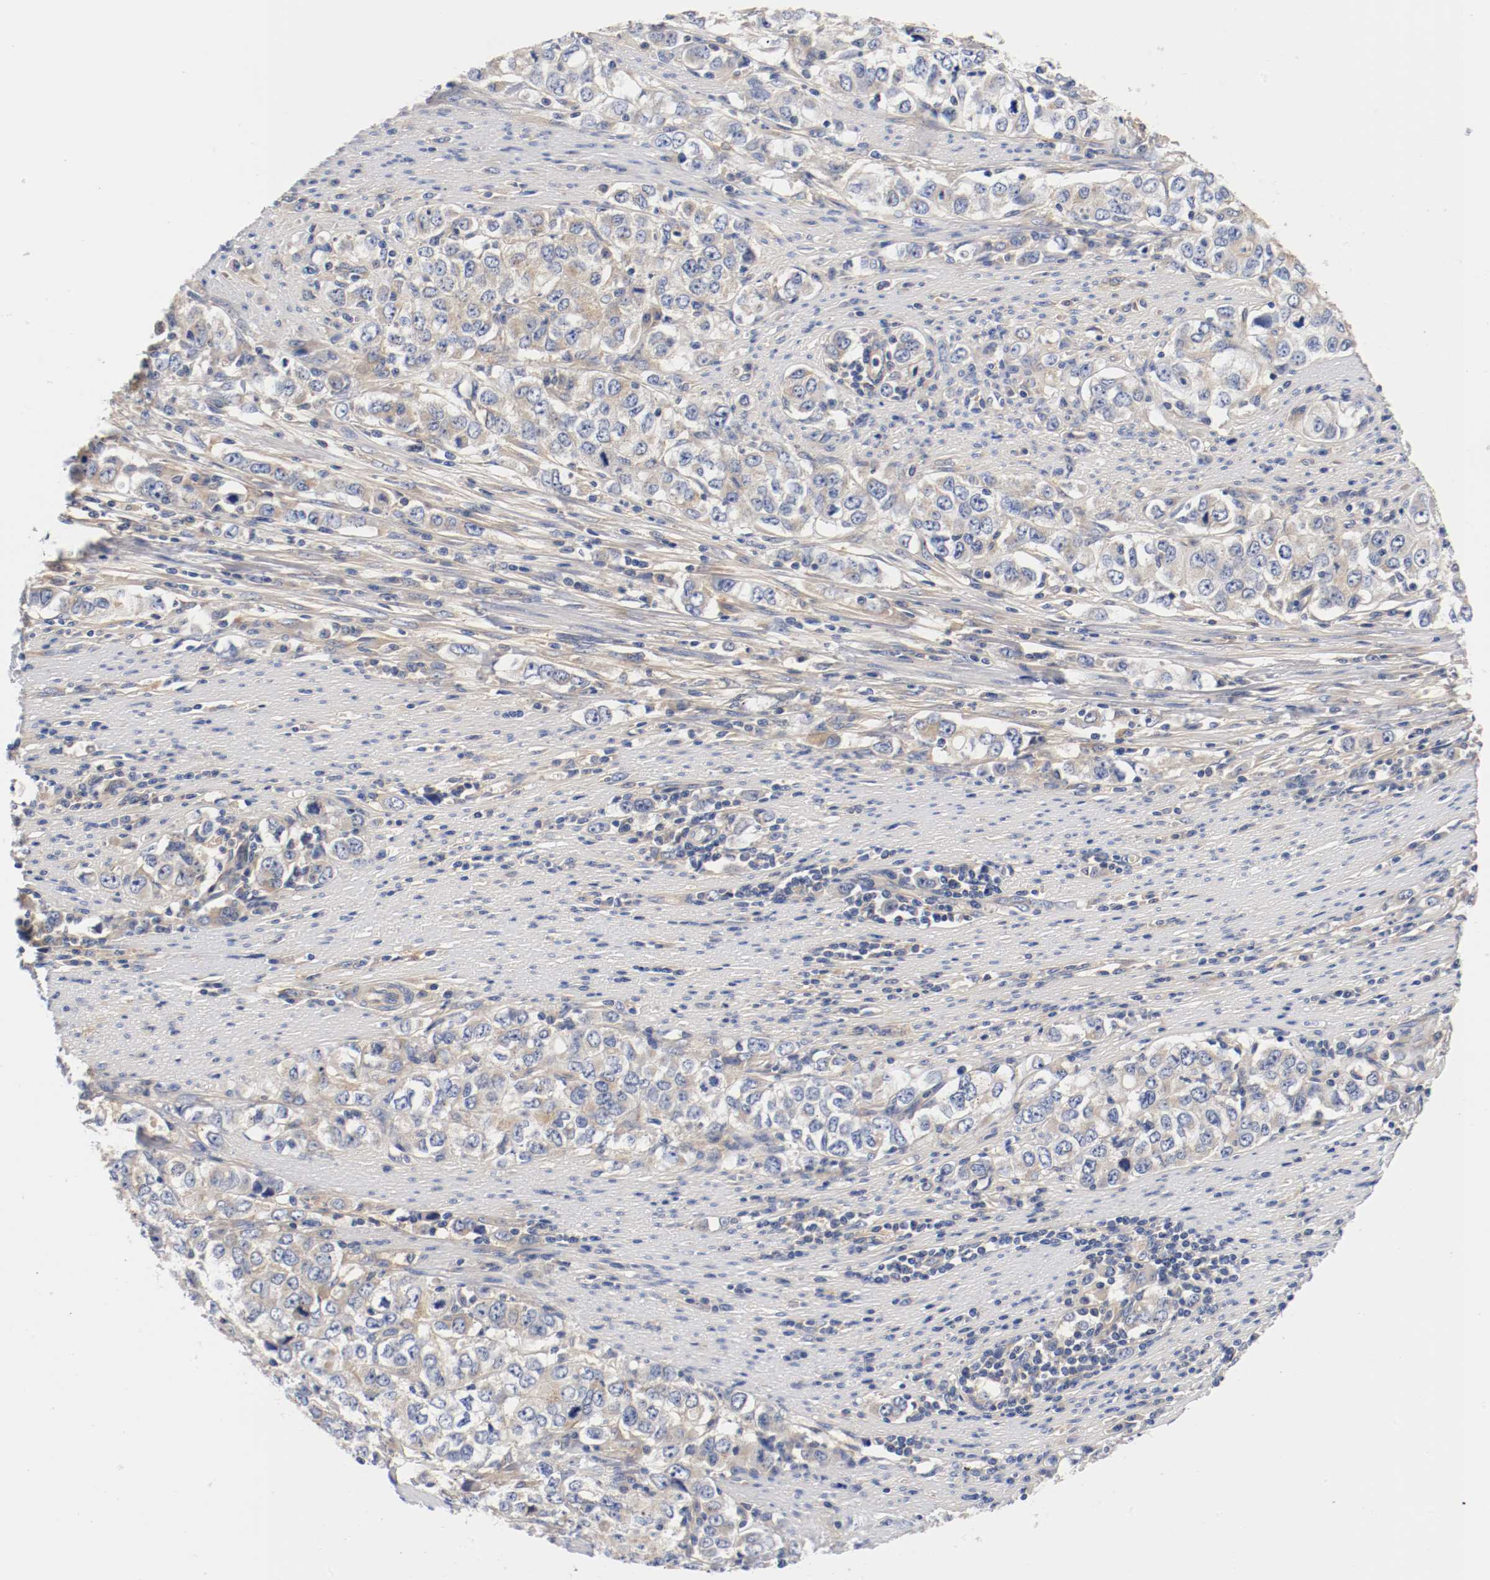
{"staining": {"intensity": "weak", "quantity": ">75%", "location": "cytoplasmic/membranous"}, "tissue": "stomach cancer", "cell_type": "Tumor cells", "image_type": "cancer", "snomed": [{"axis": "morphology", "description": "Adenocarcinoma, NOS"}, {"axis": "topography", "description": "Stomach, lower"}], "caption": "Immunohistochemical staining of human adenocarcinoma (stomach) reveals low levels of weak cytoplasmic/membranous protein expression in approximately >75% of tumor cells. The protein is shown in brown color, while the nuclei are stained blue.", "gene": "HGS", "patient": {"sex": "female", "age": 72}}